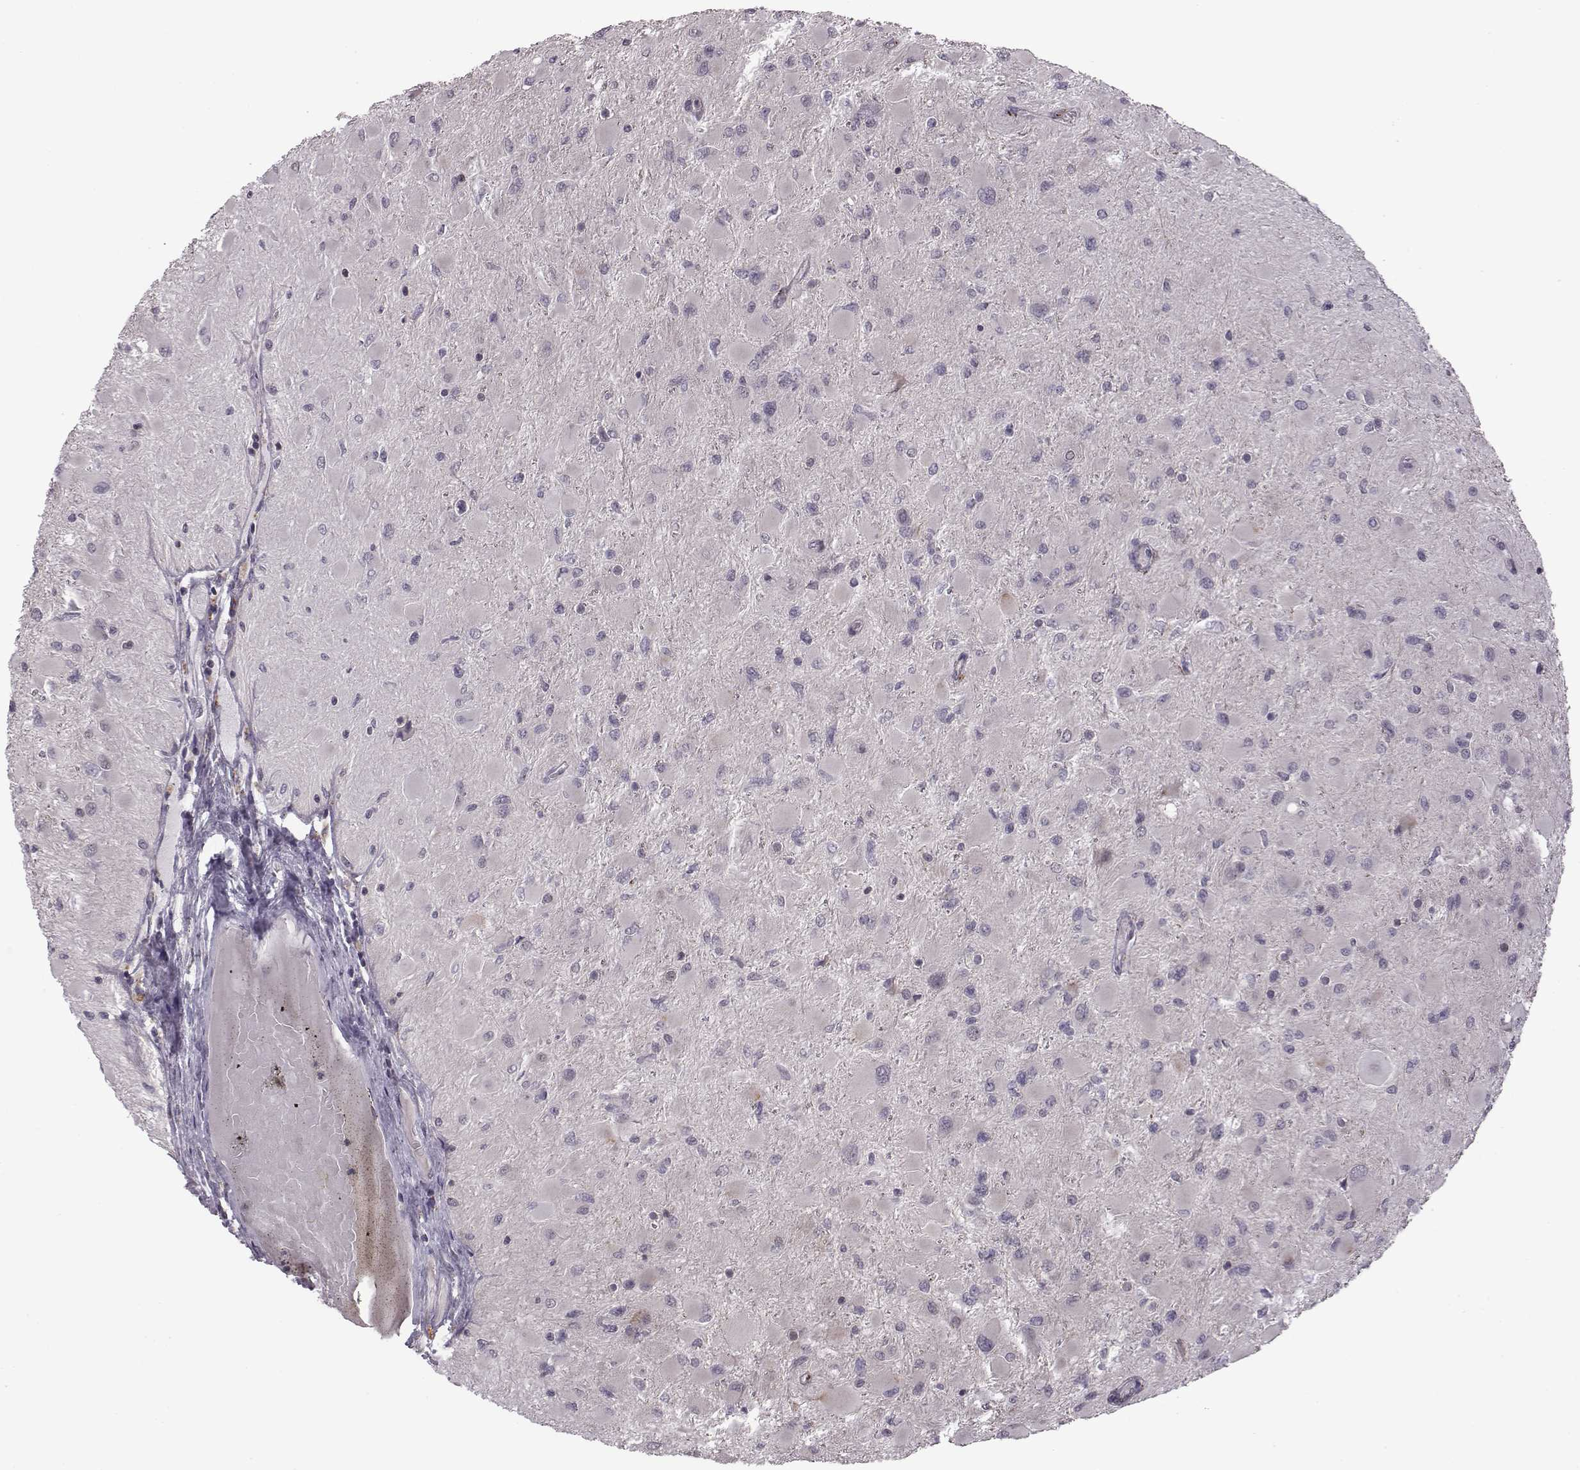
{"staining": {"intensity": "negative", "quantity": "none", "location": "none"}, "tissue": "glioma", "cell_type": "Tumor cells", "image_type": "cancer", "snomed": [{"axis": "morphology", "description": "Glioma, malignant, High grade"}, {"axis": "topography", "description": "Cerebral cortex"}], "caption": "IHC of glioma displays no staining in tumor cells.", "gene": "BICDL1", "patient": {"sex": "female", "age": 36}}